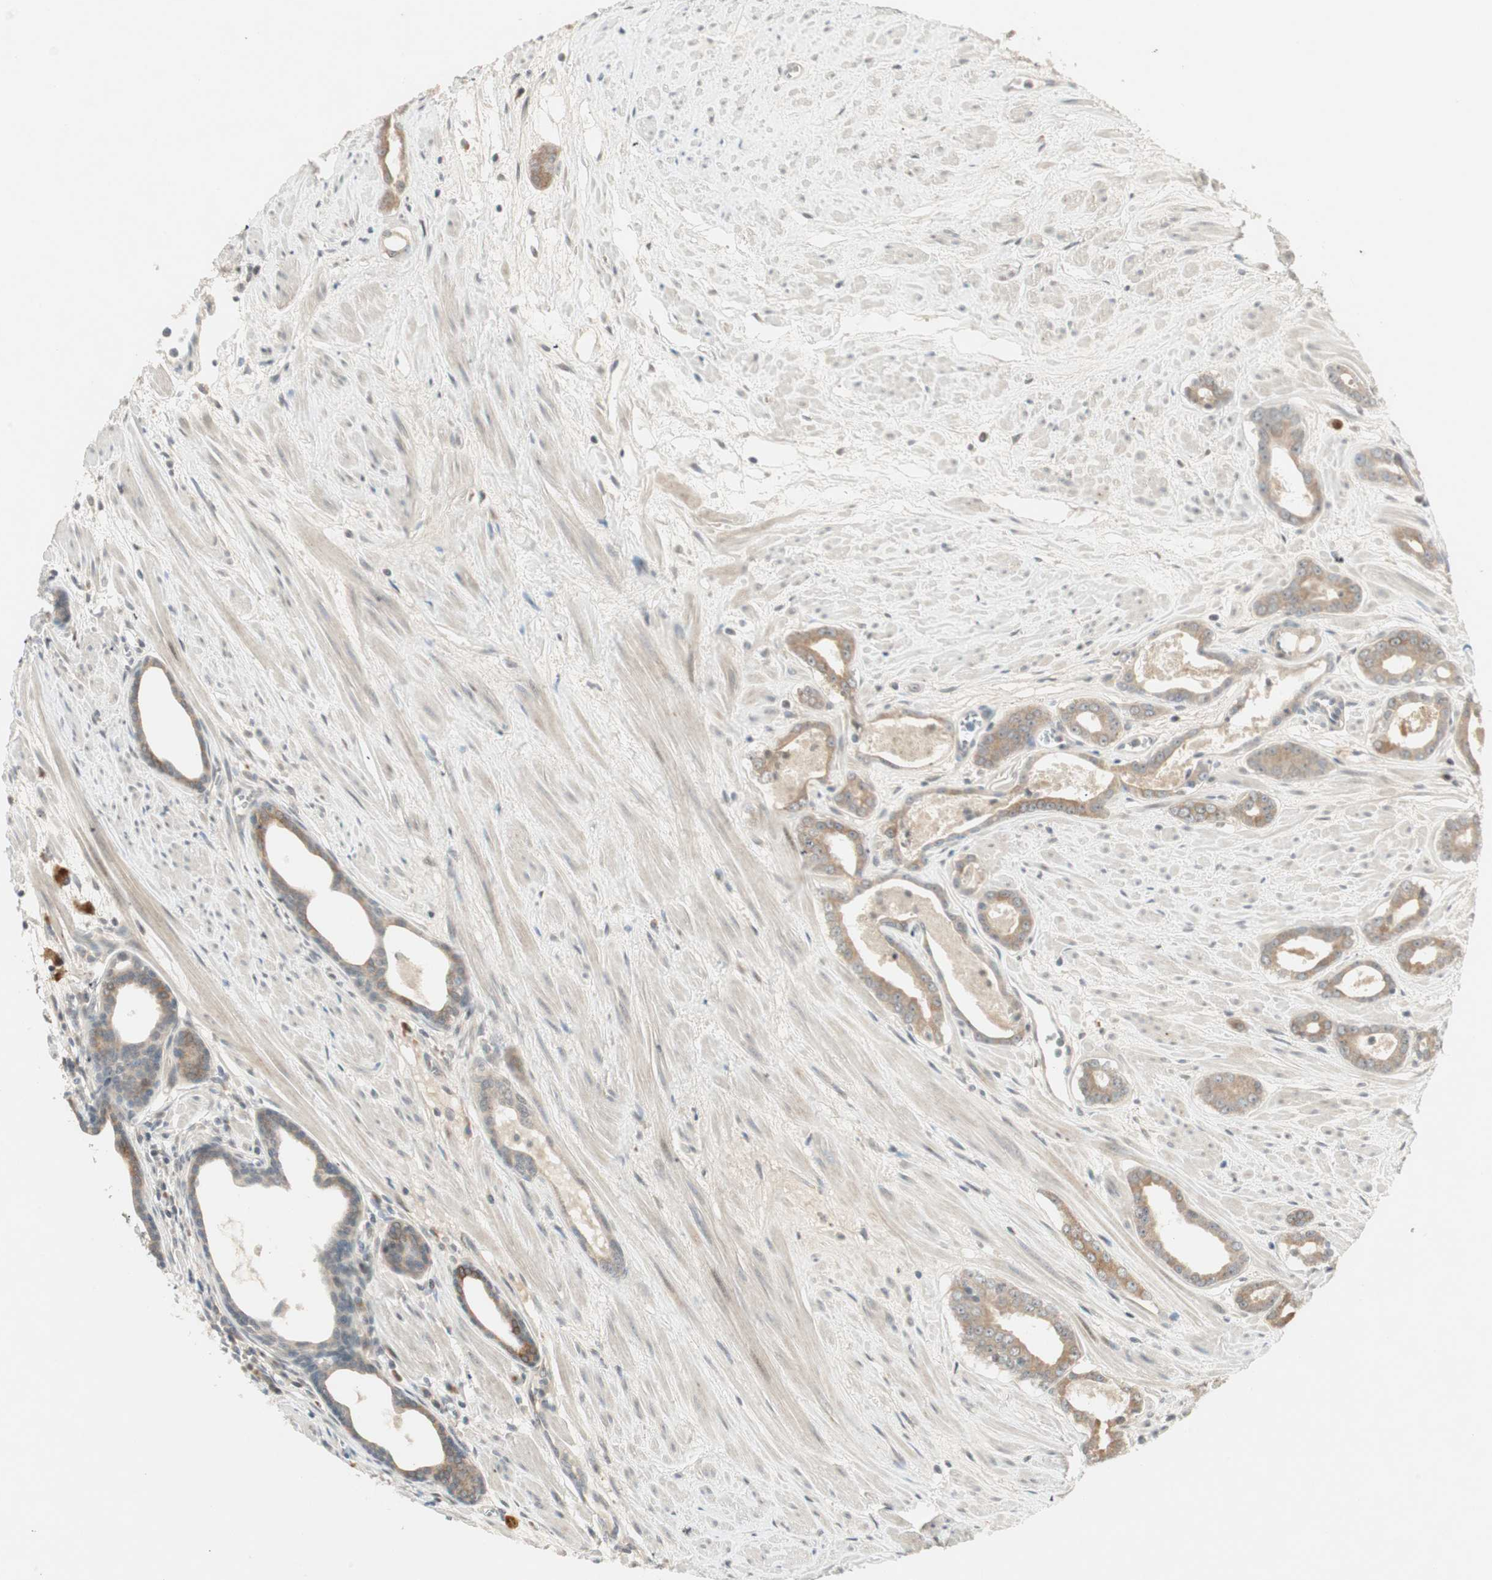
{"staining": {"intensity": "moderate", "quantity": "25%-75%", "location": "cytoplasmic/membranous"}, "tissue": "prostate cancer", "cell_type": "Tumor cells", "image_type": "cancer", "snomed": [{"axis": "morphology", "description": "Adenocarcinoma, Low grade"}, {"axis": "topography", "description": "Prostate"}], "caption": "Immunohistochemical staining of prostate low-grade adenocarcinoma reveals medium levels of moderate cytoplasmic/membranous staining in approximately 25%-75% of tumor cells.", "gene": "ACSL5", "patient": {"sex": "male", "age": 57}}